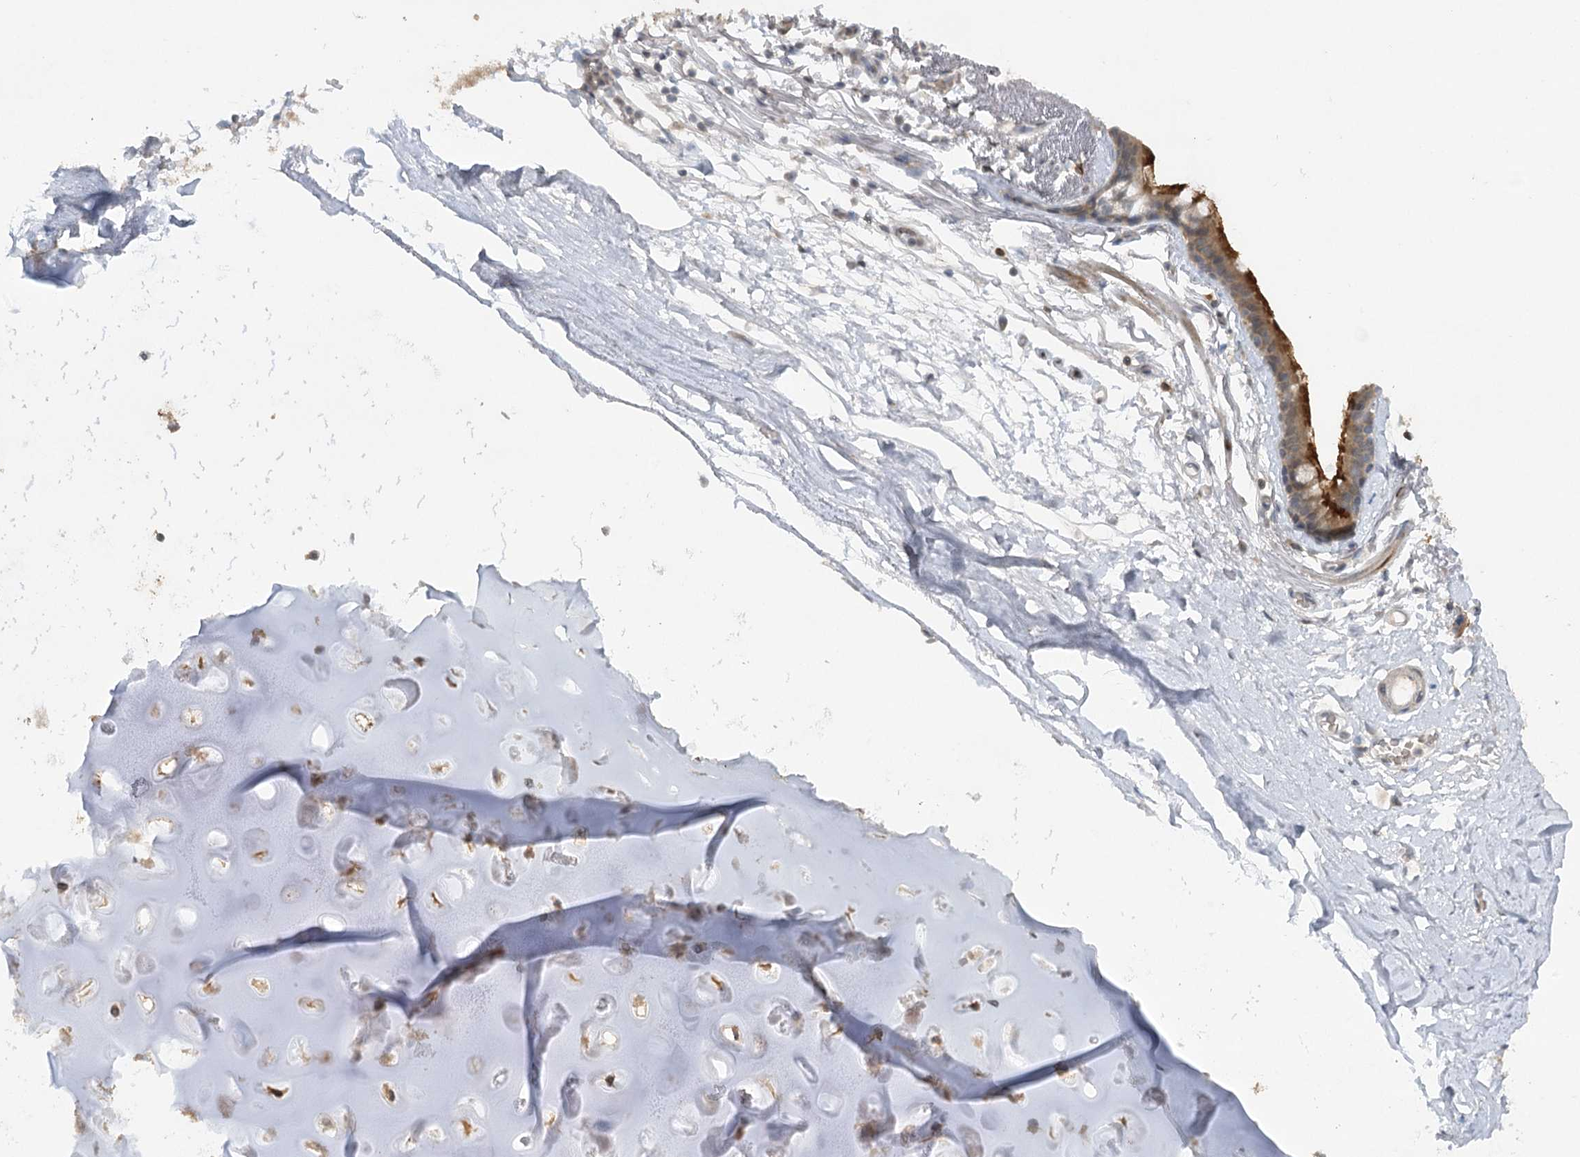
{"staining": {"intensity": "moderate", "quantity": ">75%", "location": "cytoplasmic/membranous"}, "tissue": "adipose tissue", "cell_type": "Adipocytes", "image_type": "normal", "snomed": [{"axis": "morphology", "description": "Normal tissue, NOS"}, {"axis": "topography", "description": "Lymph node"}, {"axis": "topography", "description": "Bronchus"}], "caption": "Adipose tissue stained with DAB immunohistochemistry (IHC) exhibits medium levels of moderate cytoplasmic/membranous positivity in about >75% of adipocytes.", "gene": "TRAF3IP1", "patient": {"sex": "male", "age": 63}}